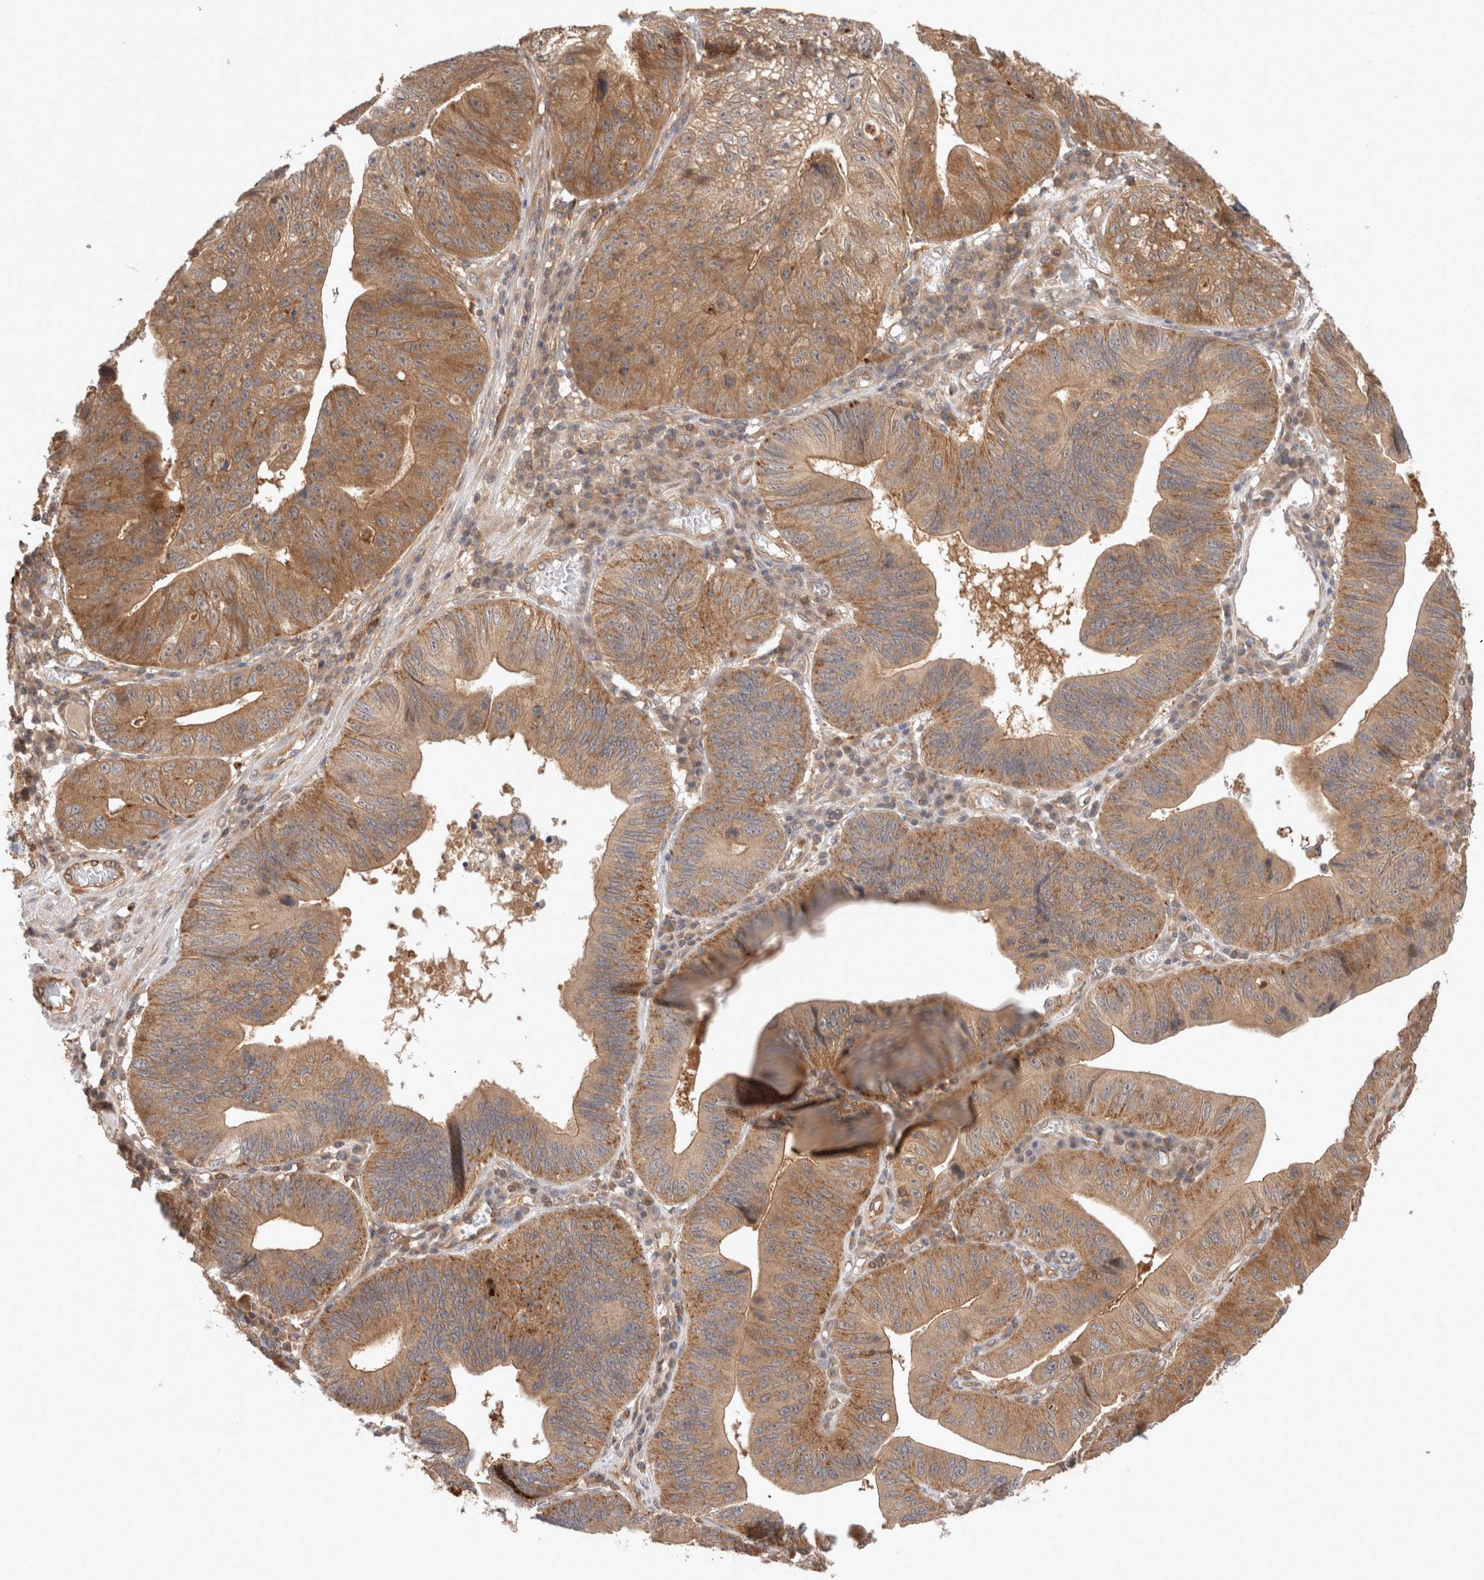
{"staining": {"intensity": "moderate", "quantity": ">75%", "location": "cytoplasmic/membranous"}, "tissue": "stomach cancer", "cell_type": "Tumor cells", "image_type": "cancer", "snomed": [{"axis": "morphology", "description": "Adenocarcinoma, NOS"}, {"axis": "topography", "description": "Stomach"}], "caption": "About >75% of tumor cells in human stomach adenocarcinoma show moderate cytoplasmic/membranous protein positivity as visualized by brown immunohistochemical staining.", "gene": "VPS28", "patient": {"sex": "male", "age": 59}}